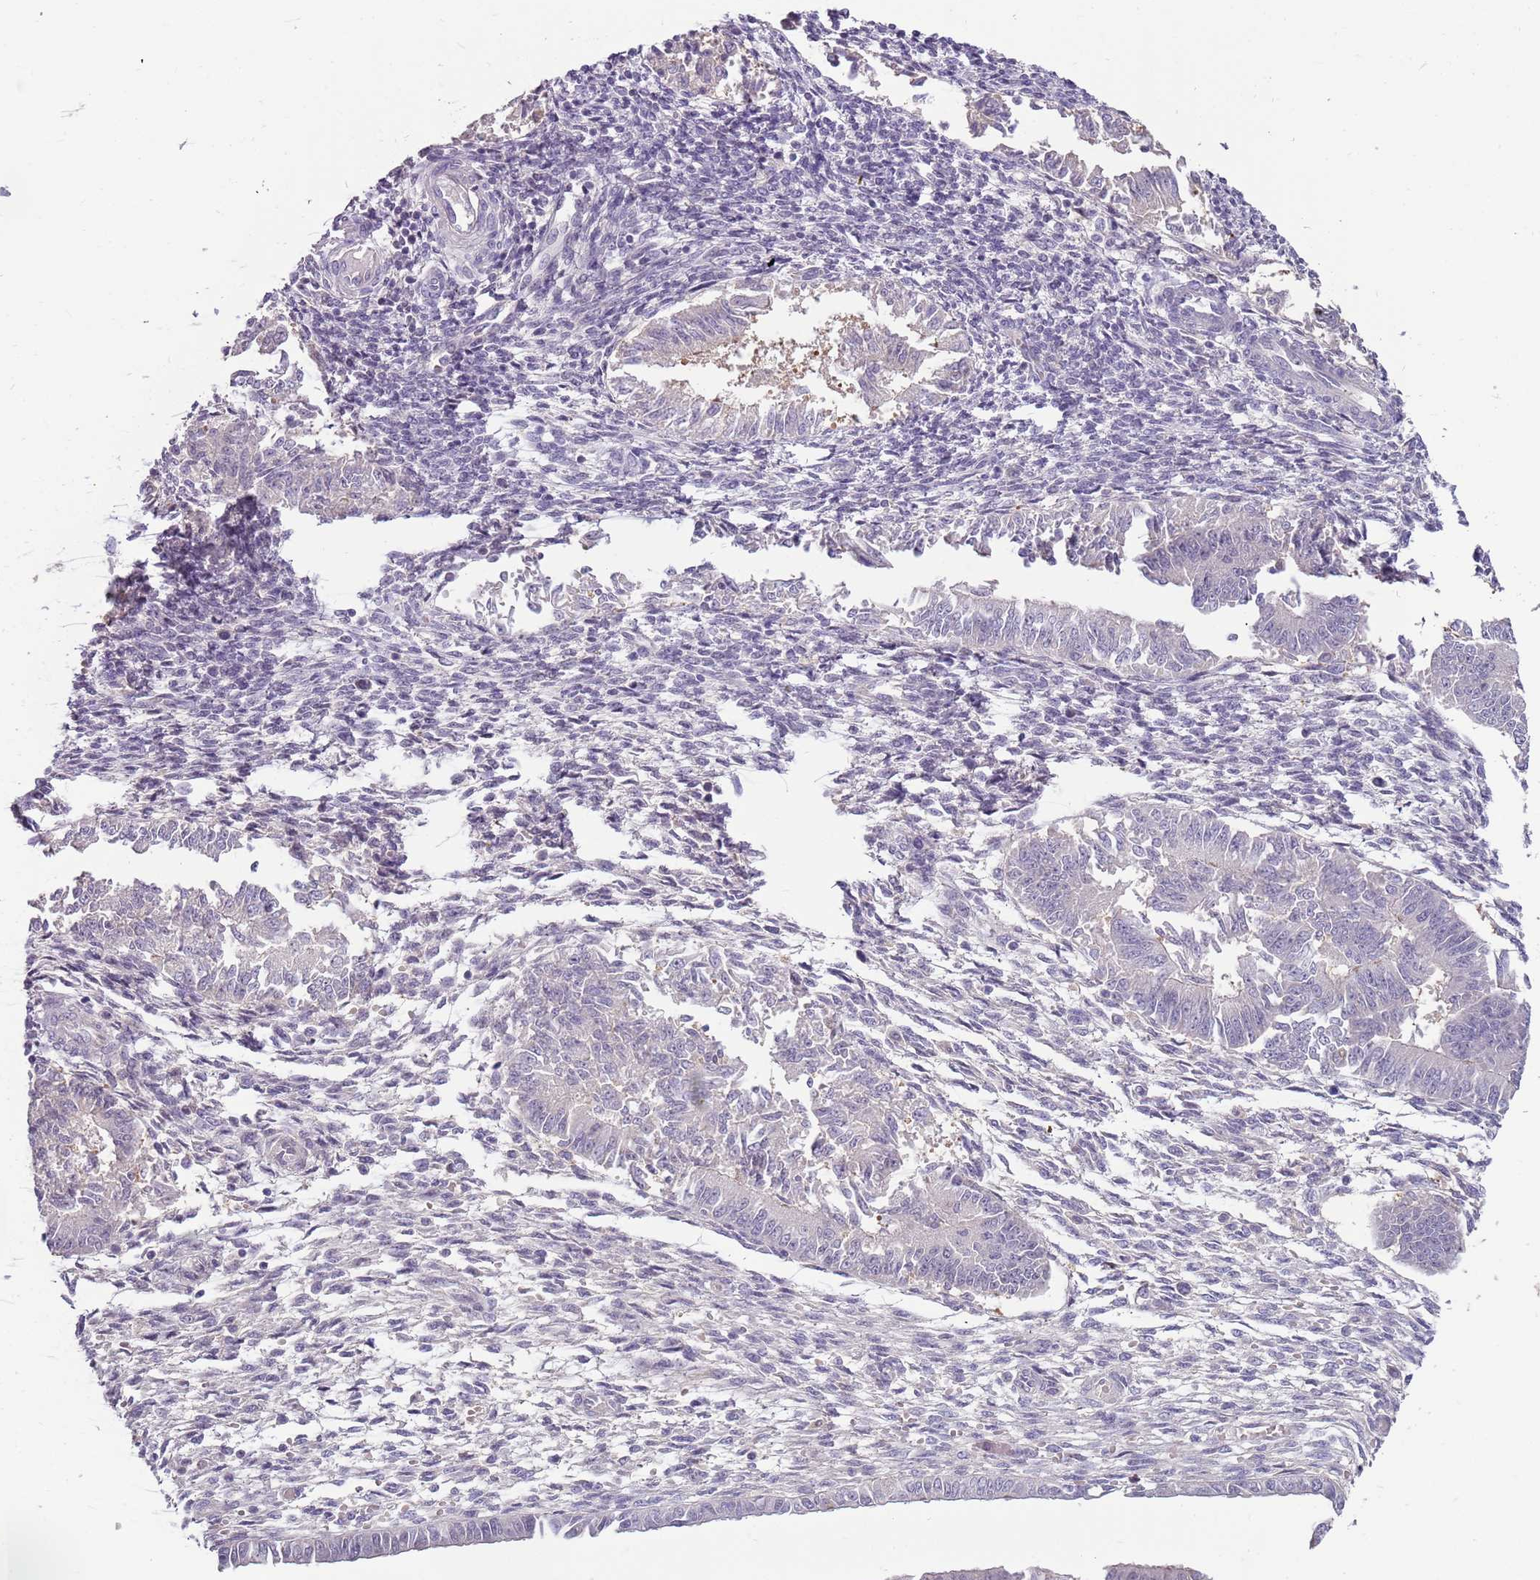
{"staining": {"intensity": "negative", "quantity": "none", "location": "none"}, "tissue": "endometrium", "cell_type": "Cells in endometrial stroma", "image_type": "normal", "snomed": [{"axis": "morphology", "description": "Normal tissue, NOS"}, {"axis": "topography", "description": "Uterus"}, {"axis": "topography", "description": "Endometrium"}], "caption": "Endometrium stained for a protein using immunohistochemistry exhibits no expression cells in endometrial stroma.", "gene": "ARHGAP5", "patient": {"sex": "female", "age": 48}}